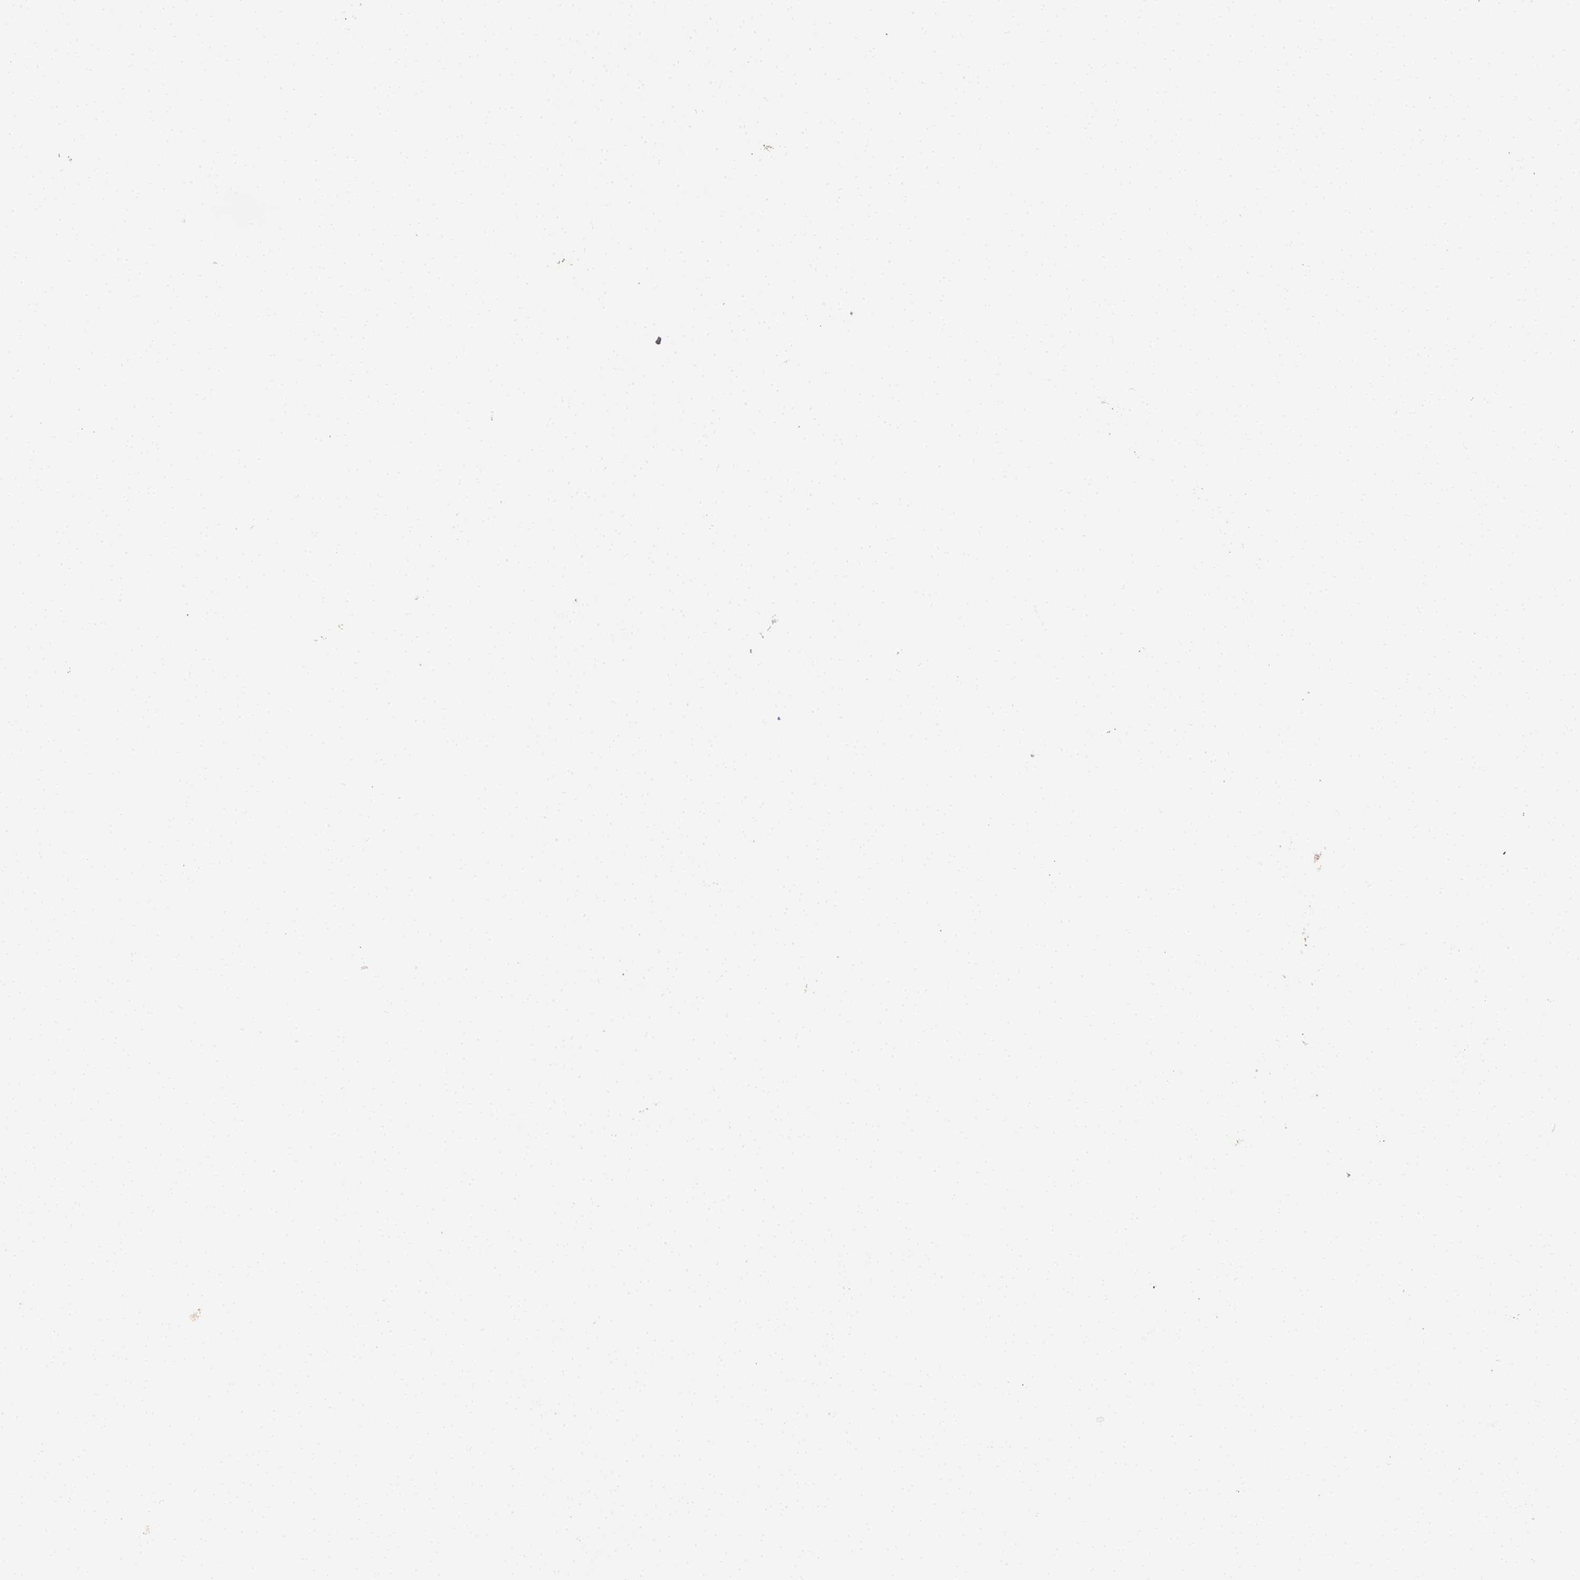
{"staining": {"intensity": "negative", "quantity": "none", "location": "none"}, "tissue": "stomach cancer", "cell_type": "Tumor cells", "image_type": "cancer", "snomed": [{"axis": "morphology", "description": "Adenocarcinoma, NOS"}, {"axis": "topography", "description": "Stomach, upper"}], "caption": "High power microscopy histopathology image of an immunohistochemistry (IHC) micrograph of stomach adenocarcinoma, revealing no significant positivity in tumor cells. (DAB (3,3'-diaminobenzidine) IHC, high magnification).", "gene": "MAPK14", "patient": {"sex": "female", "age": 74}}